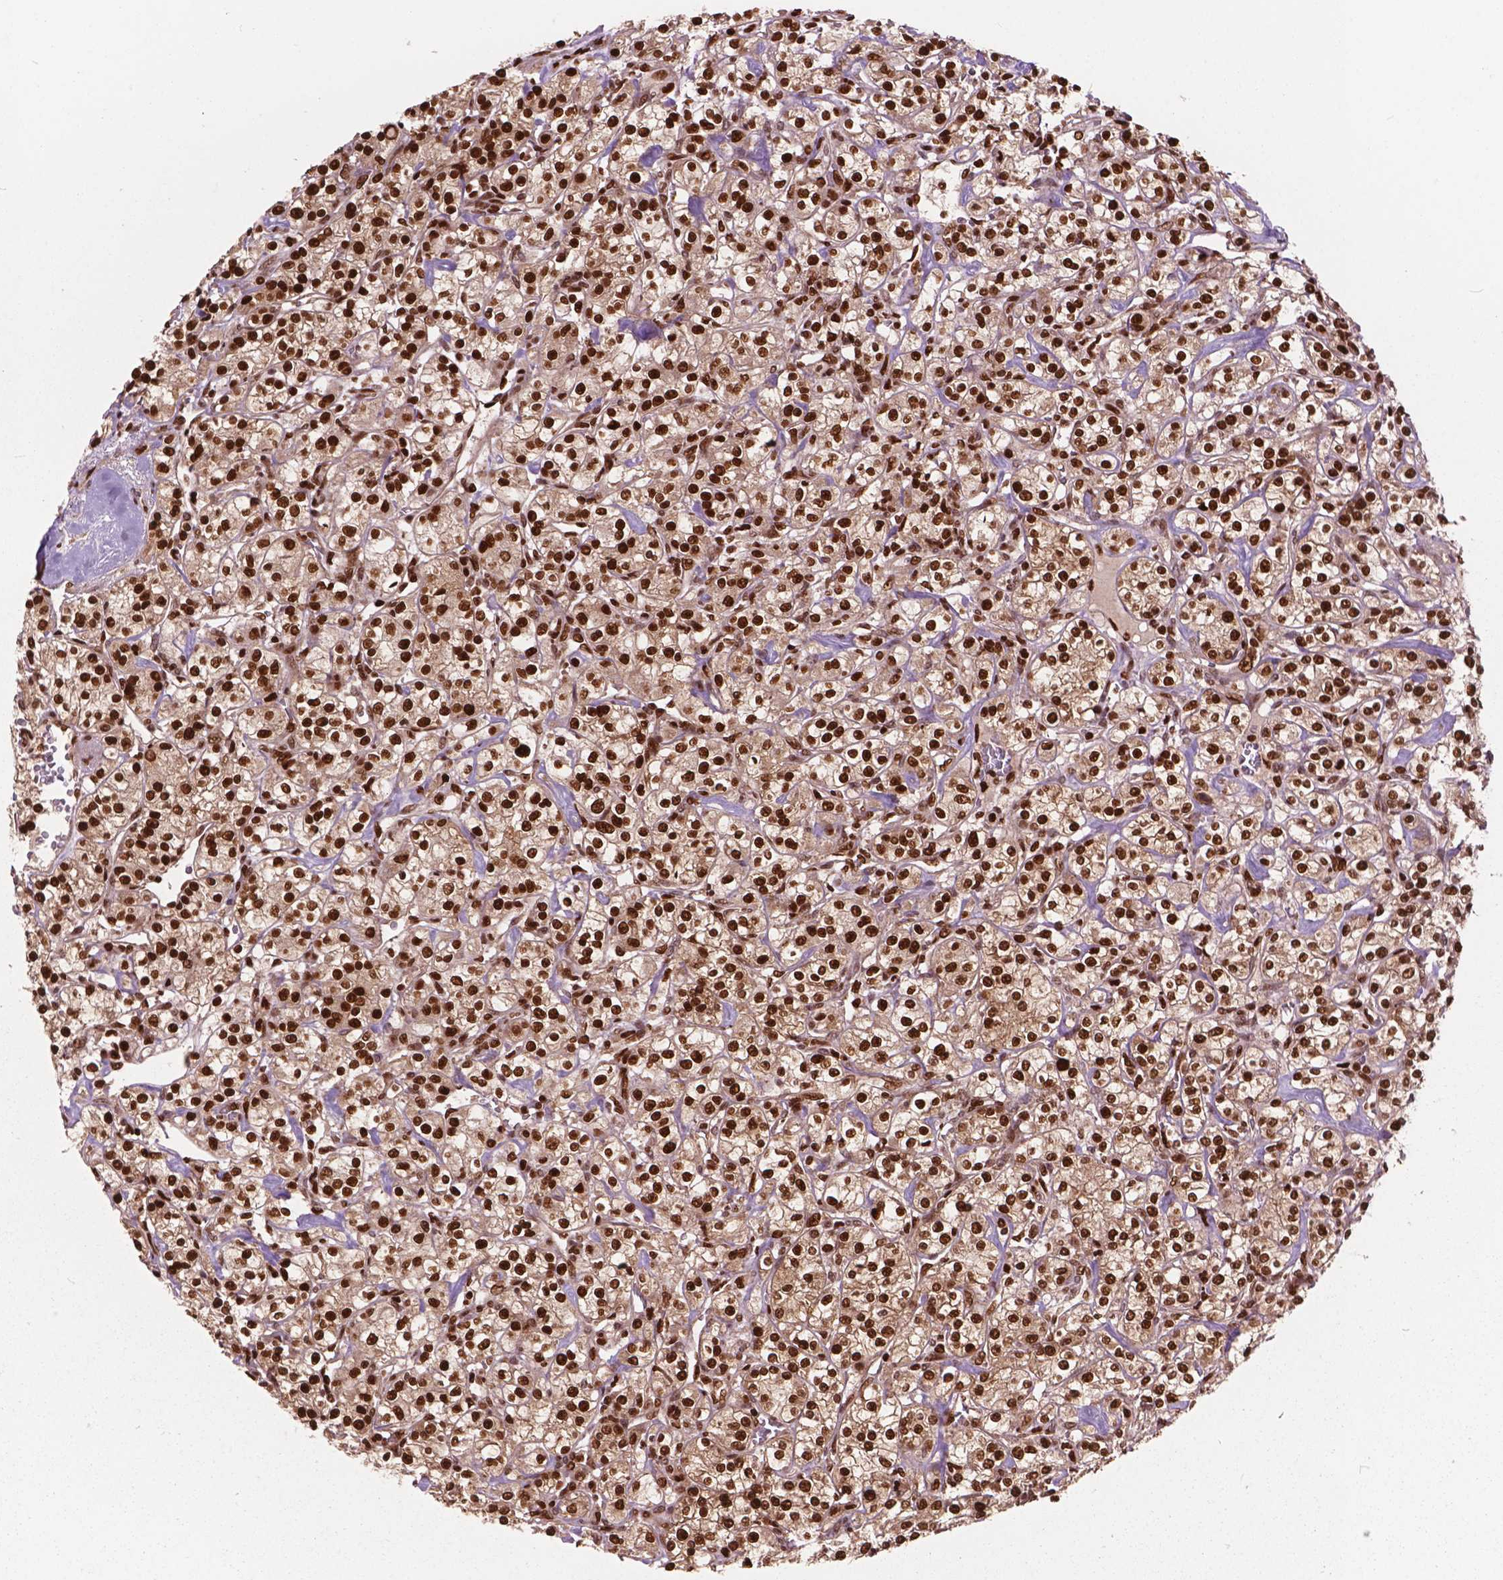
{"staining": {"intensity": "strong", "quantity": ">75%", "location": "nuclear"}, "tissue": "renal cancer", "cell_type": "Tumor cells", "image_type": "cancer", "snomed": [{"axis": "morphology", "description": "Adenocarcinoma, NOS"}, {"axis": "topography", "description": "Kidney"}], "caption": "DAB (3,3'-diaminobenzidine) immunohistochemical staining of human renal cancer shows strong nuclear protein positivity in about >75% of tumor cells.", "gene": "ANP32B", "patient": {"sex": "male", "age": 77}}